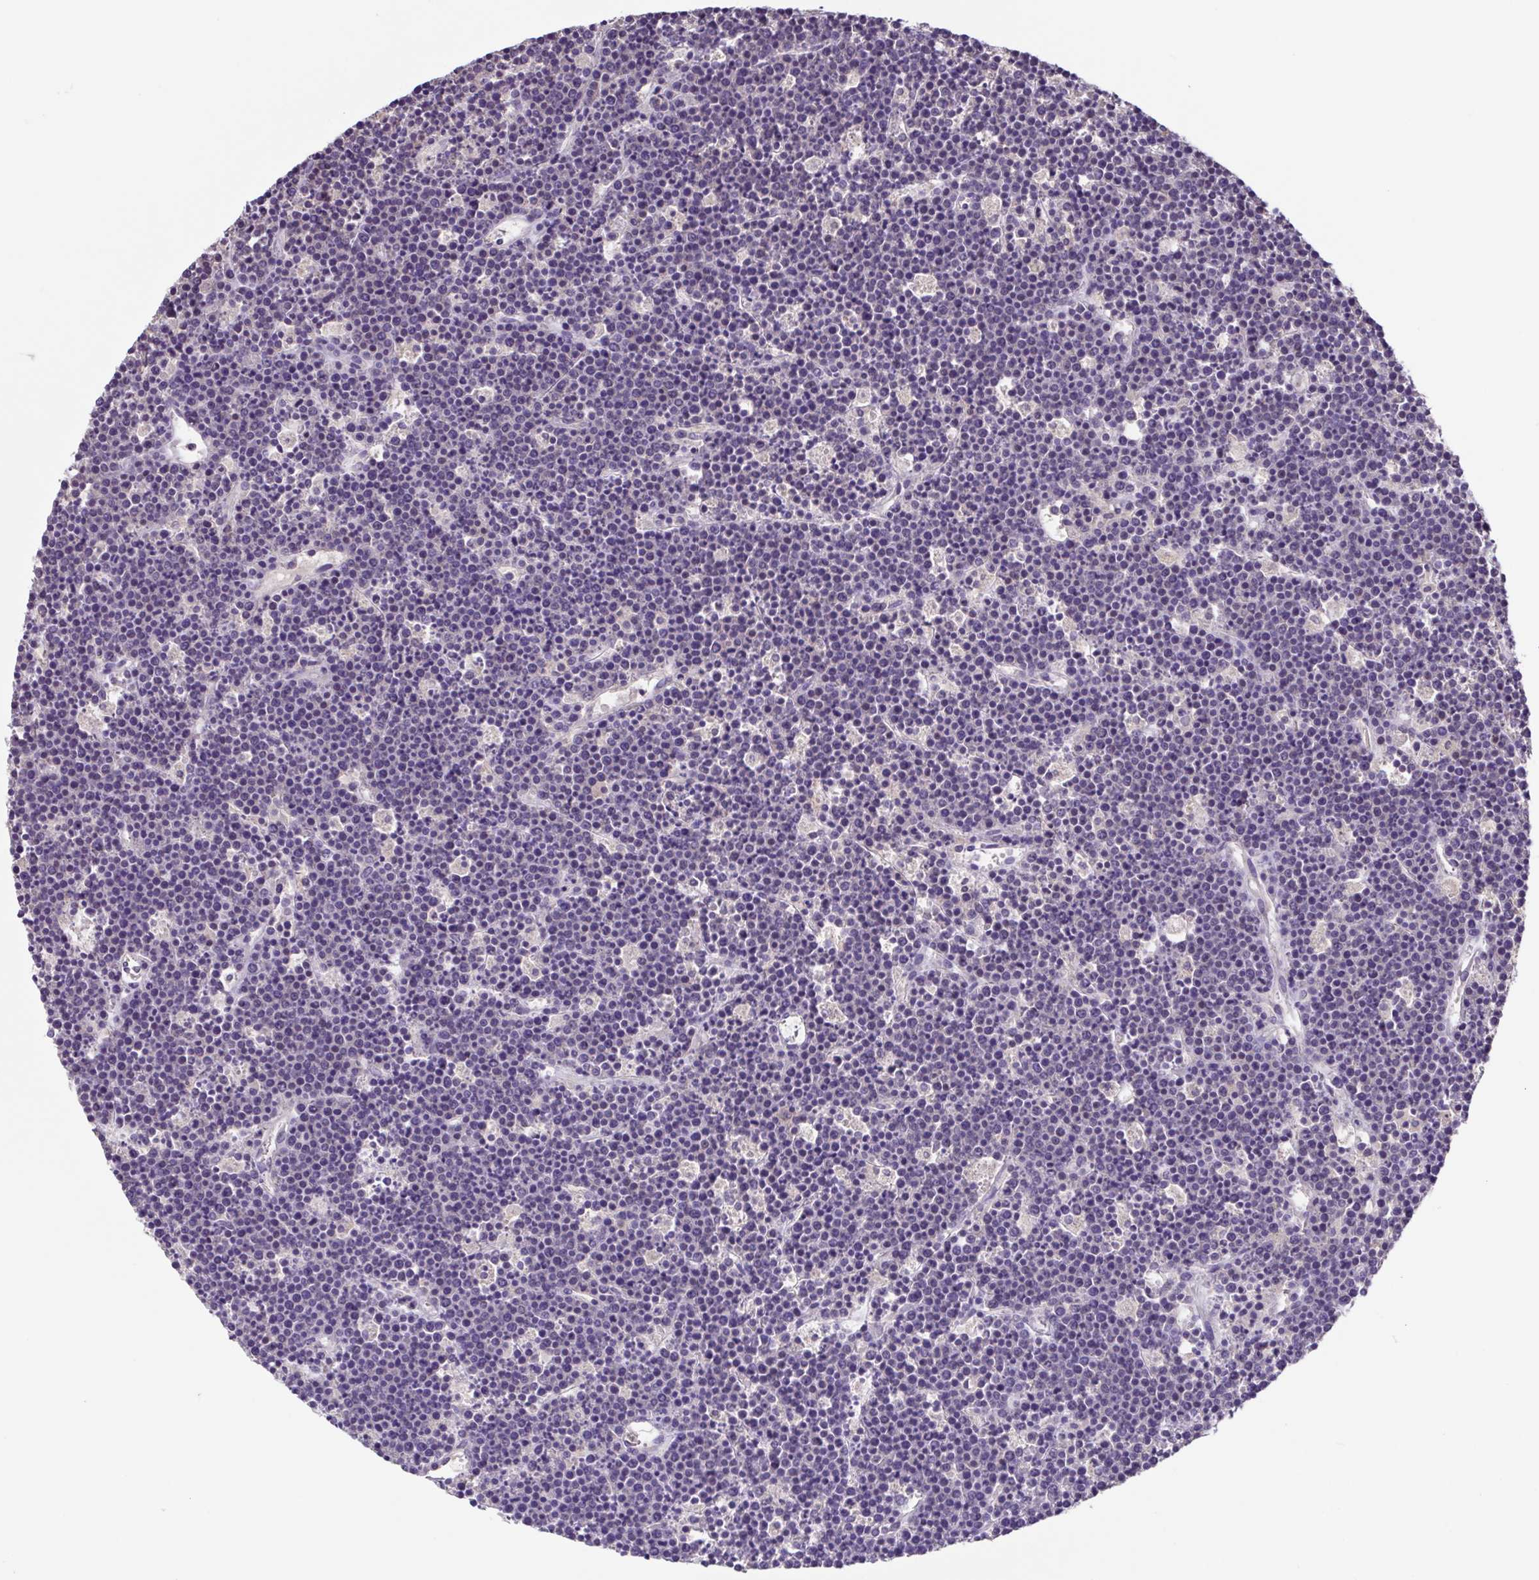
{"staining": {"intensity": "negative", "quantity": "none", "location": "none"}, "tissue": "lymphoma", "cell_type": "Tumor cells", "image_type": "cancer", "snomed": [{"axis": "morphology", "description": "Malignant lymphoma, non-Hodgkin's type, High grade"}, {"axis": "topography", "description": "Ovary"}], "caption": "IHC of human lymphoma exhibits no positivity in tumor cells.", "gene": "ACTRT3", "patient": {"sex": "female", "age": 56}}